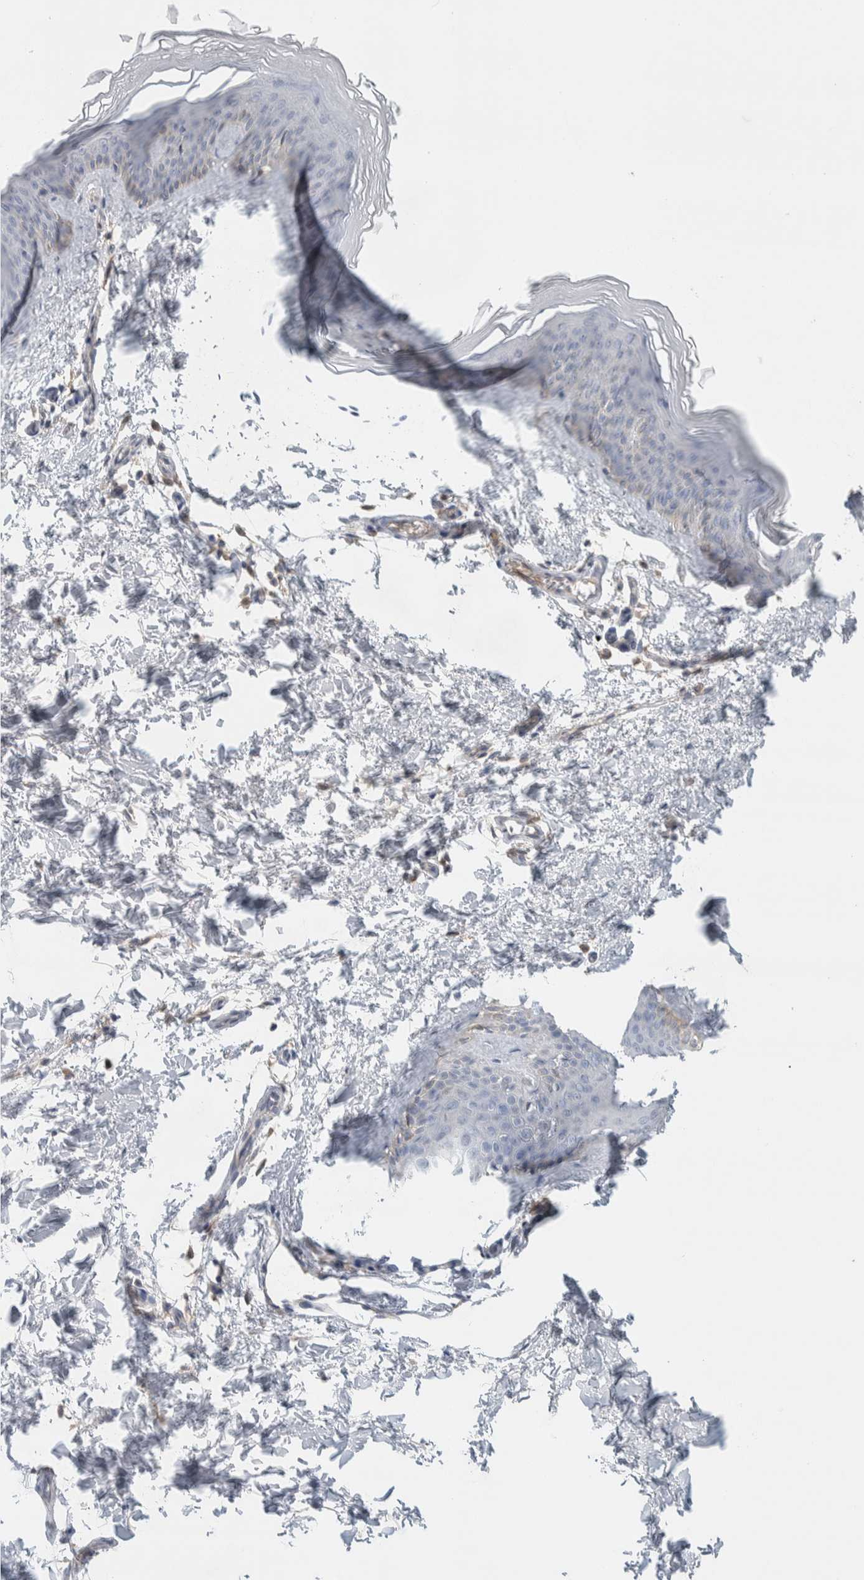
{"staining": {"intensity": "negative", "quantity": "none", "location": "none"}, "tissue": "skin", "cell_type": "Fibroblasts", "image_type": "normal", "snomed": [{"axis": "morphology", "description": "Normal tissue, NOS"}, {"axis": "topography", "description": "Skin"}], "caption": "DAB immunohistochemical staining of unremarkable human skin displays no significant expression in fibroblasts. The staining was performed using DAB (3,3'-diaminobenzidine) to visualize the protein expression in brown, while the nuclei were stained in blue with hematoxylin (Magnification: 20x).", "gene": "DEPTOR", "patient": {"sex": "female", "age": 27}}